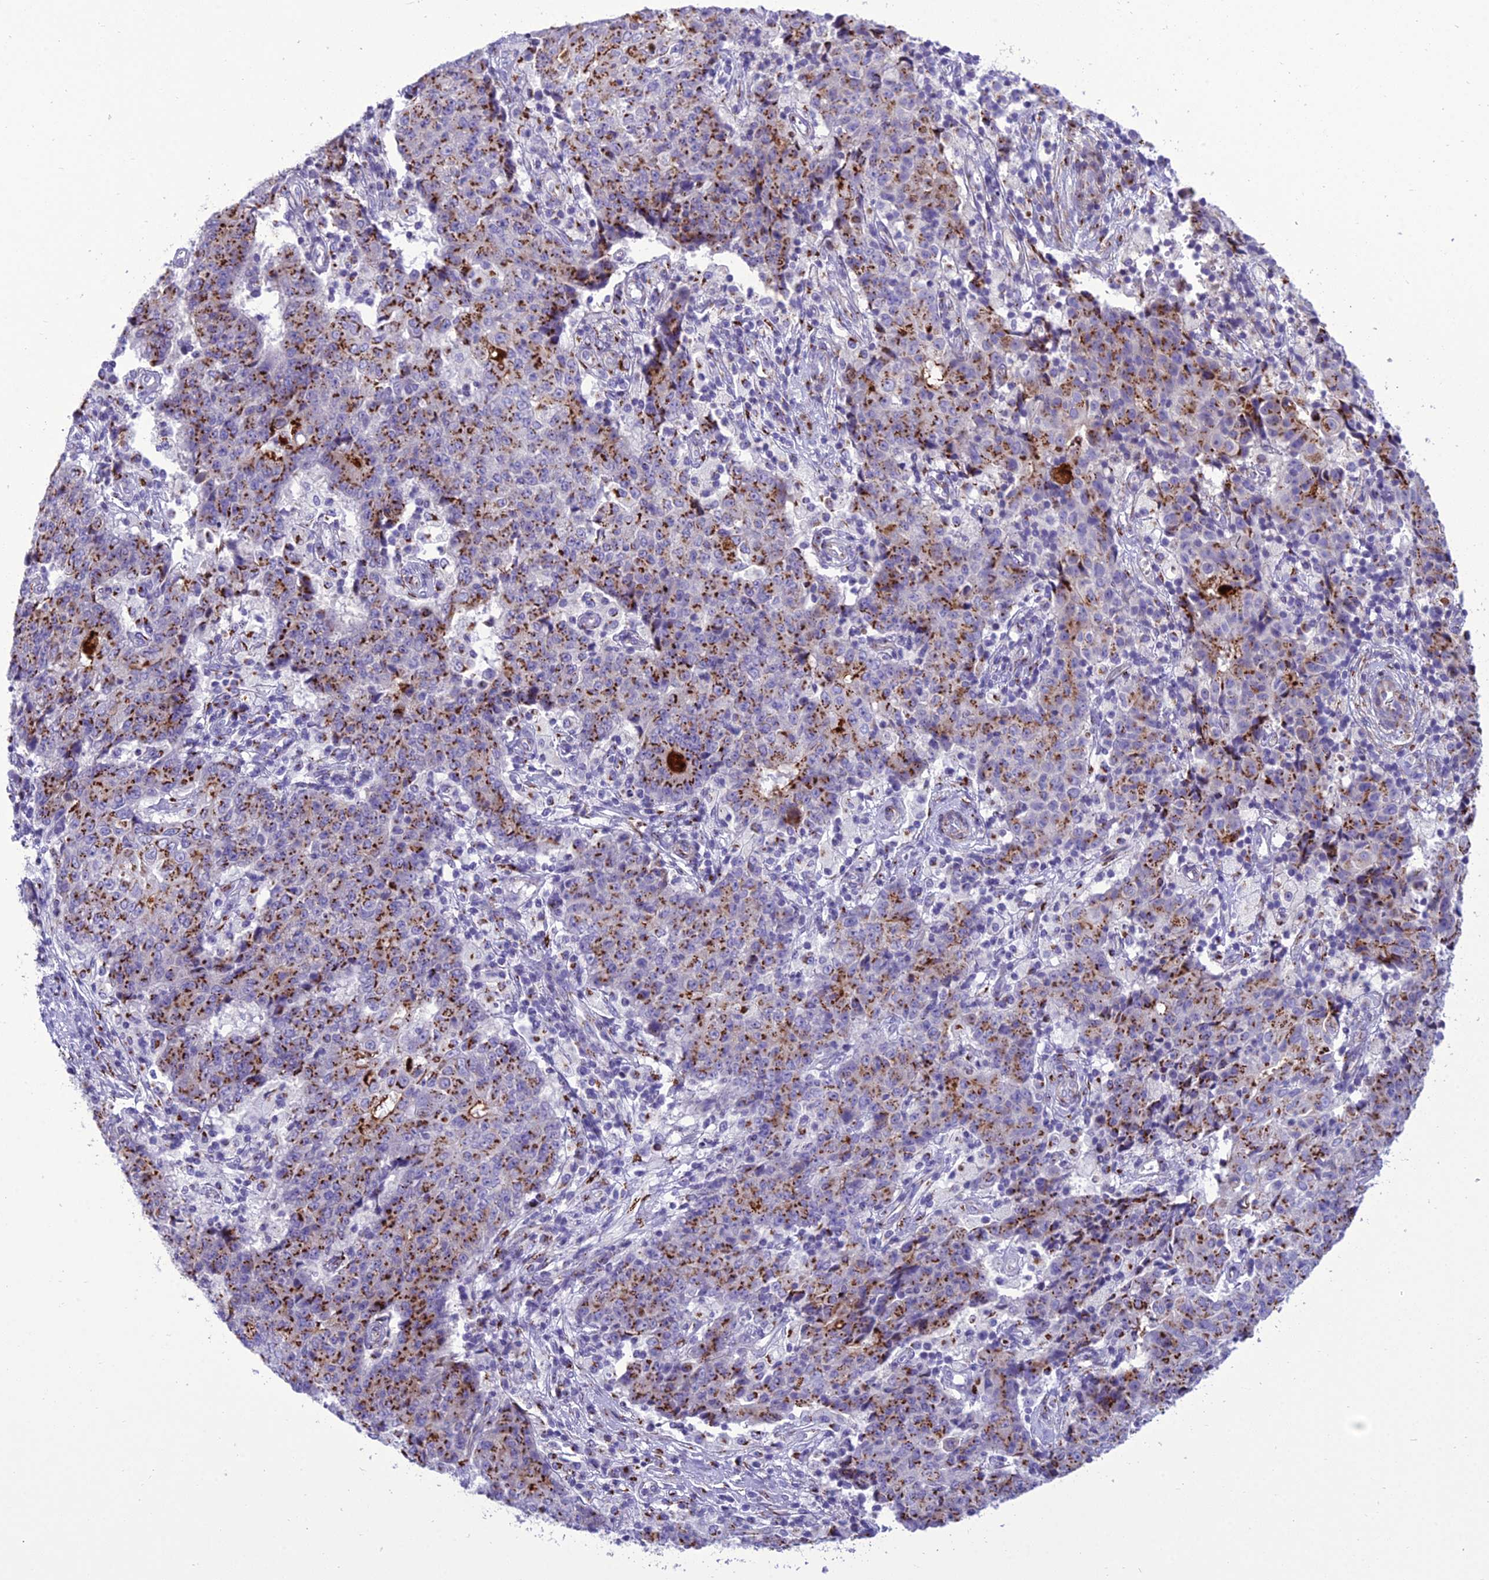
{"staining": {"intensity": "strong", "quantity": ">75%", "location": "cytoplasmic/membranous"}, "tissue": "ovarian cancer", "cell_type": "Tumor cells", "image_type": "cancer", "snomed": [{"axis": "morphology", "description": "Carcinoma, endometroid"}, {"axis": "topography", "description": "Ovary"}], "caption": "Immunohistochemical staining of ovarian cancer (endometroid carcinoma) exhibits high levels of strong cytoplasmic/membranous protein expression in approximately >75% of tumor cells.", "gene": "GOLM2", "patient": {"sex": "female", "age": 42}}